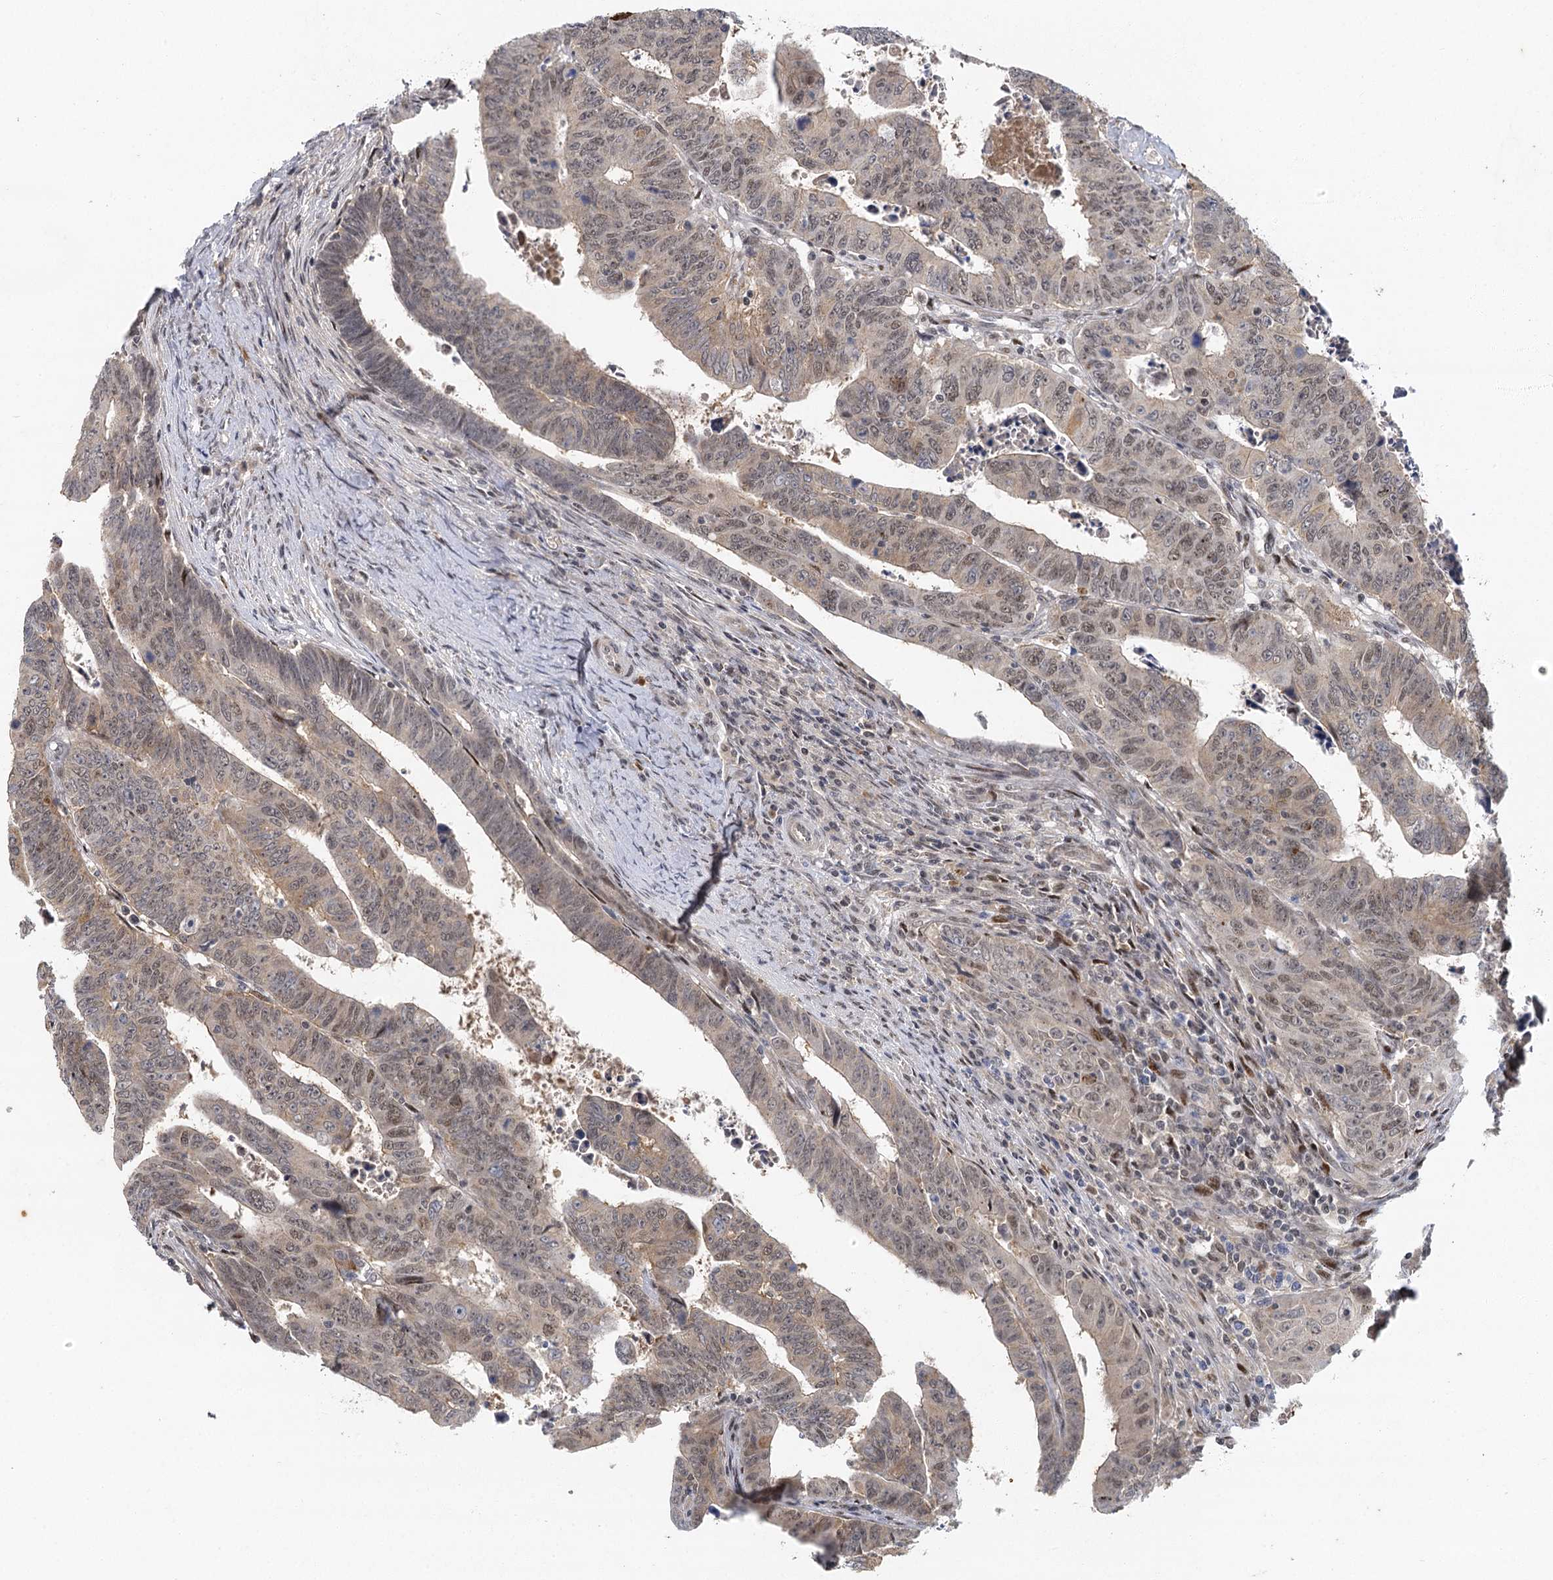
{"staining": {"intensity": "weak", "quantity": "25%-75%", "location": "nuclear"}, "tissue": "colorectal cancer", "cell_type": "Tumor cells", "image_type": "cancer", "snomed": [{"axis": "morphology", "description": "Normal tissue, NOS"}, {"axis": "morphology", "description": "Adenocarcinoma, NOS"}, {"axis": "topography", "description": "Rectum"}], "caption": "Tumor cells show low levels of weak nuclear positivity in approximately 25%-75% of cells in adenocarcinoma (colorectal).", "gene": "IL11RA", "patient": {"sex": "female", "age": 65}}